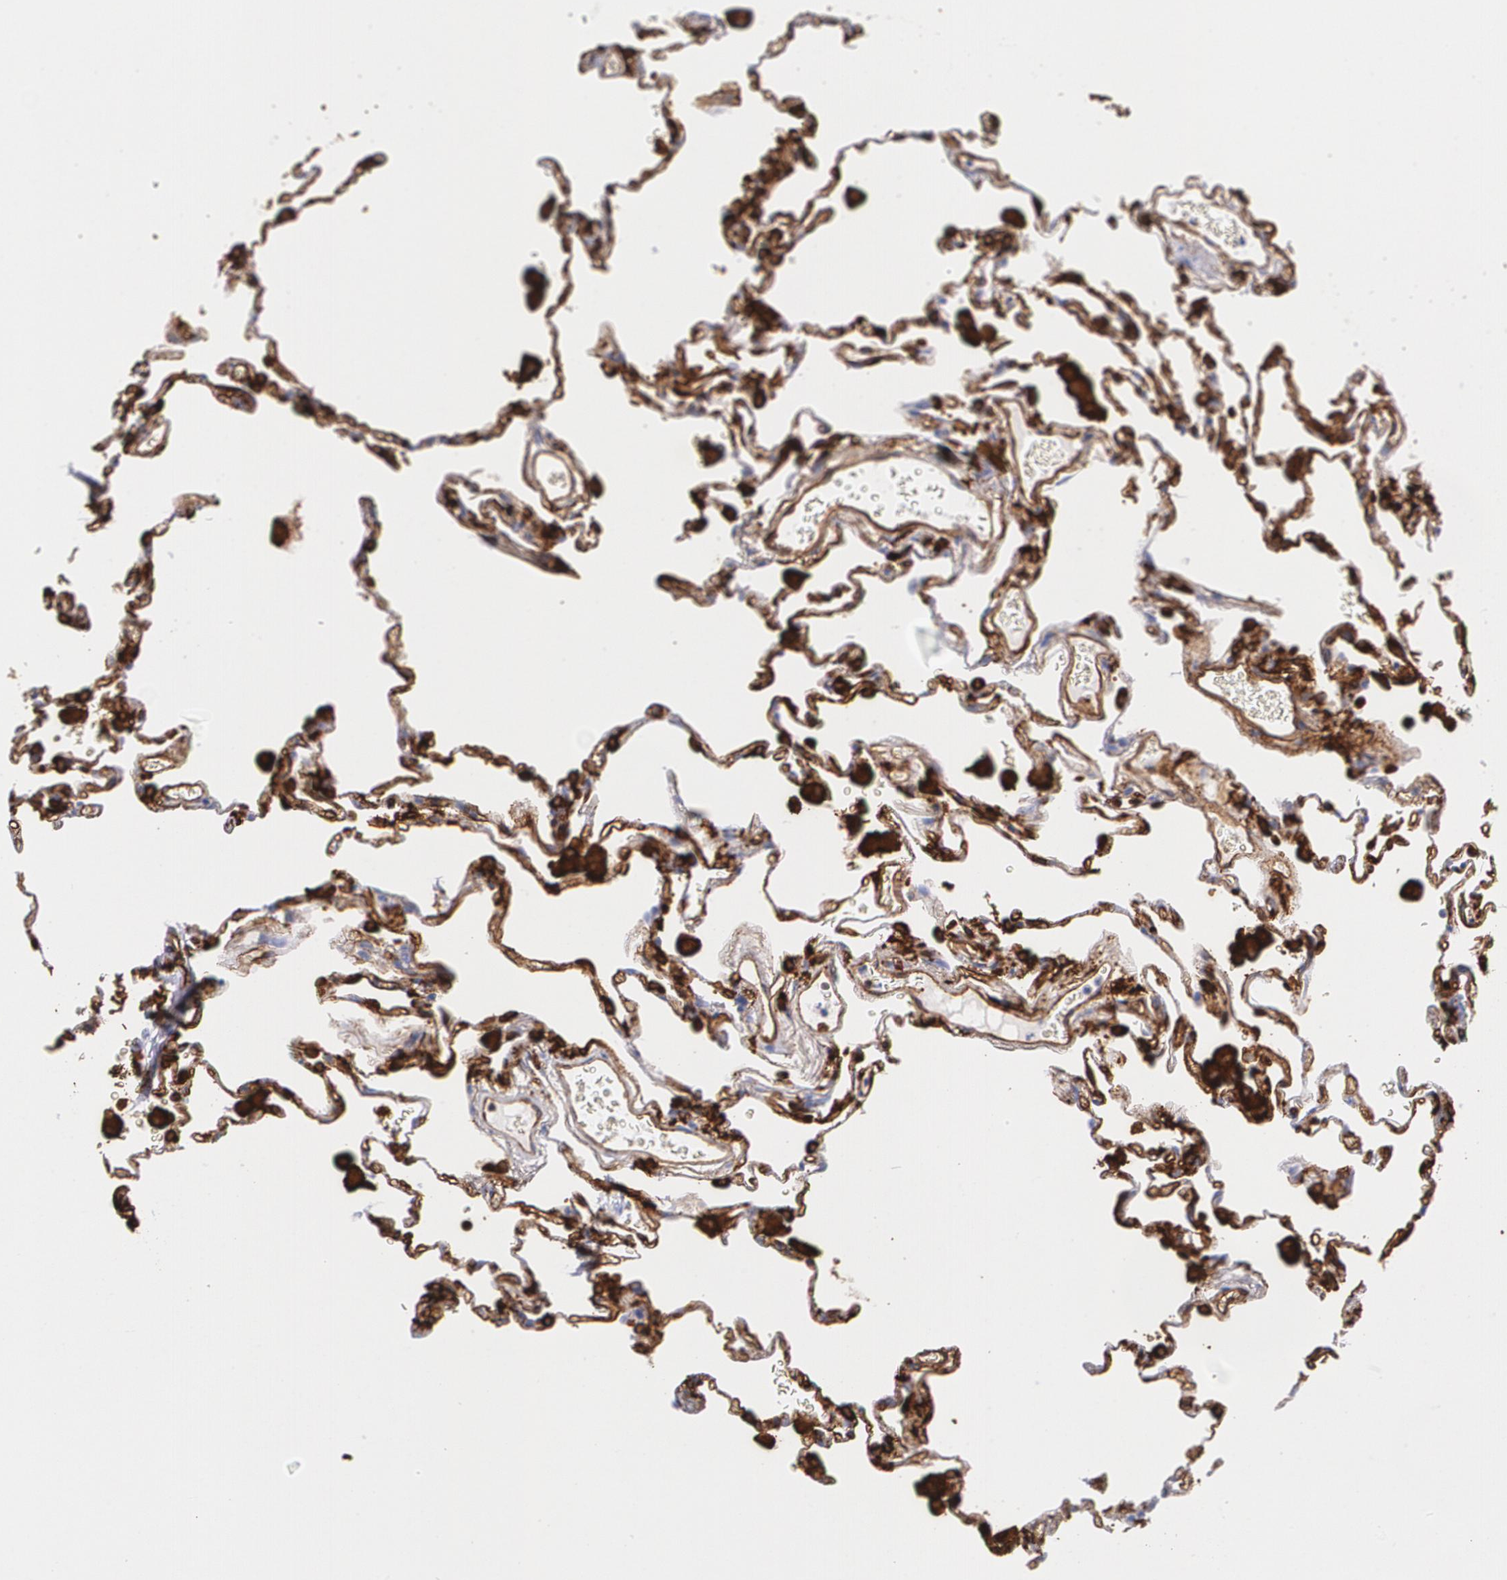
{"staining": {"intensity": "moderate", "quantity": "25%-75%", "location": "cytoplasmic/membranous"}, "tissue": "lung", "cell_type": "Alveolar cells", "image_type": "normal", "snomed": [{"axis": "morphology", "description": "Normal tissue, NOS"}, {"axis": "morphology", "description": "Inflammation, NOS"}, {"axis": "topography", "description": "Lung"}], "caption": "The micrograph reveals staining of benign lung, revealing moderate cytoplasmic/membranous protein positivity (brown color) within alveolar cells. The staining was performed using DAB (3,3'-diaminobenzidine), with brown indicating positive protein expression. Nuclei are stained blue with hematoxylin.", "gene": "HLA", "patient": {"sex": "male", "age": 69}}